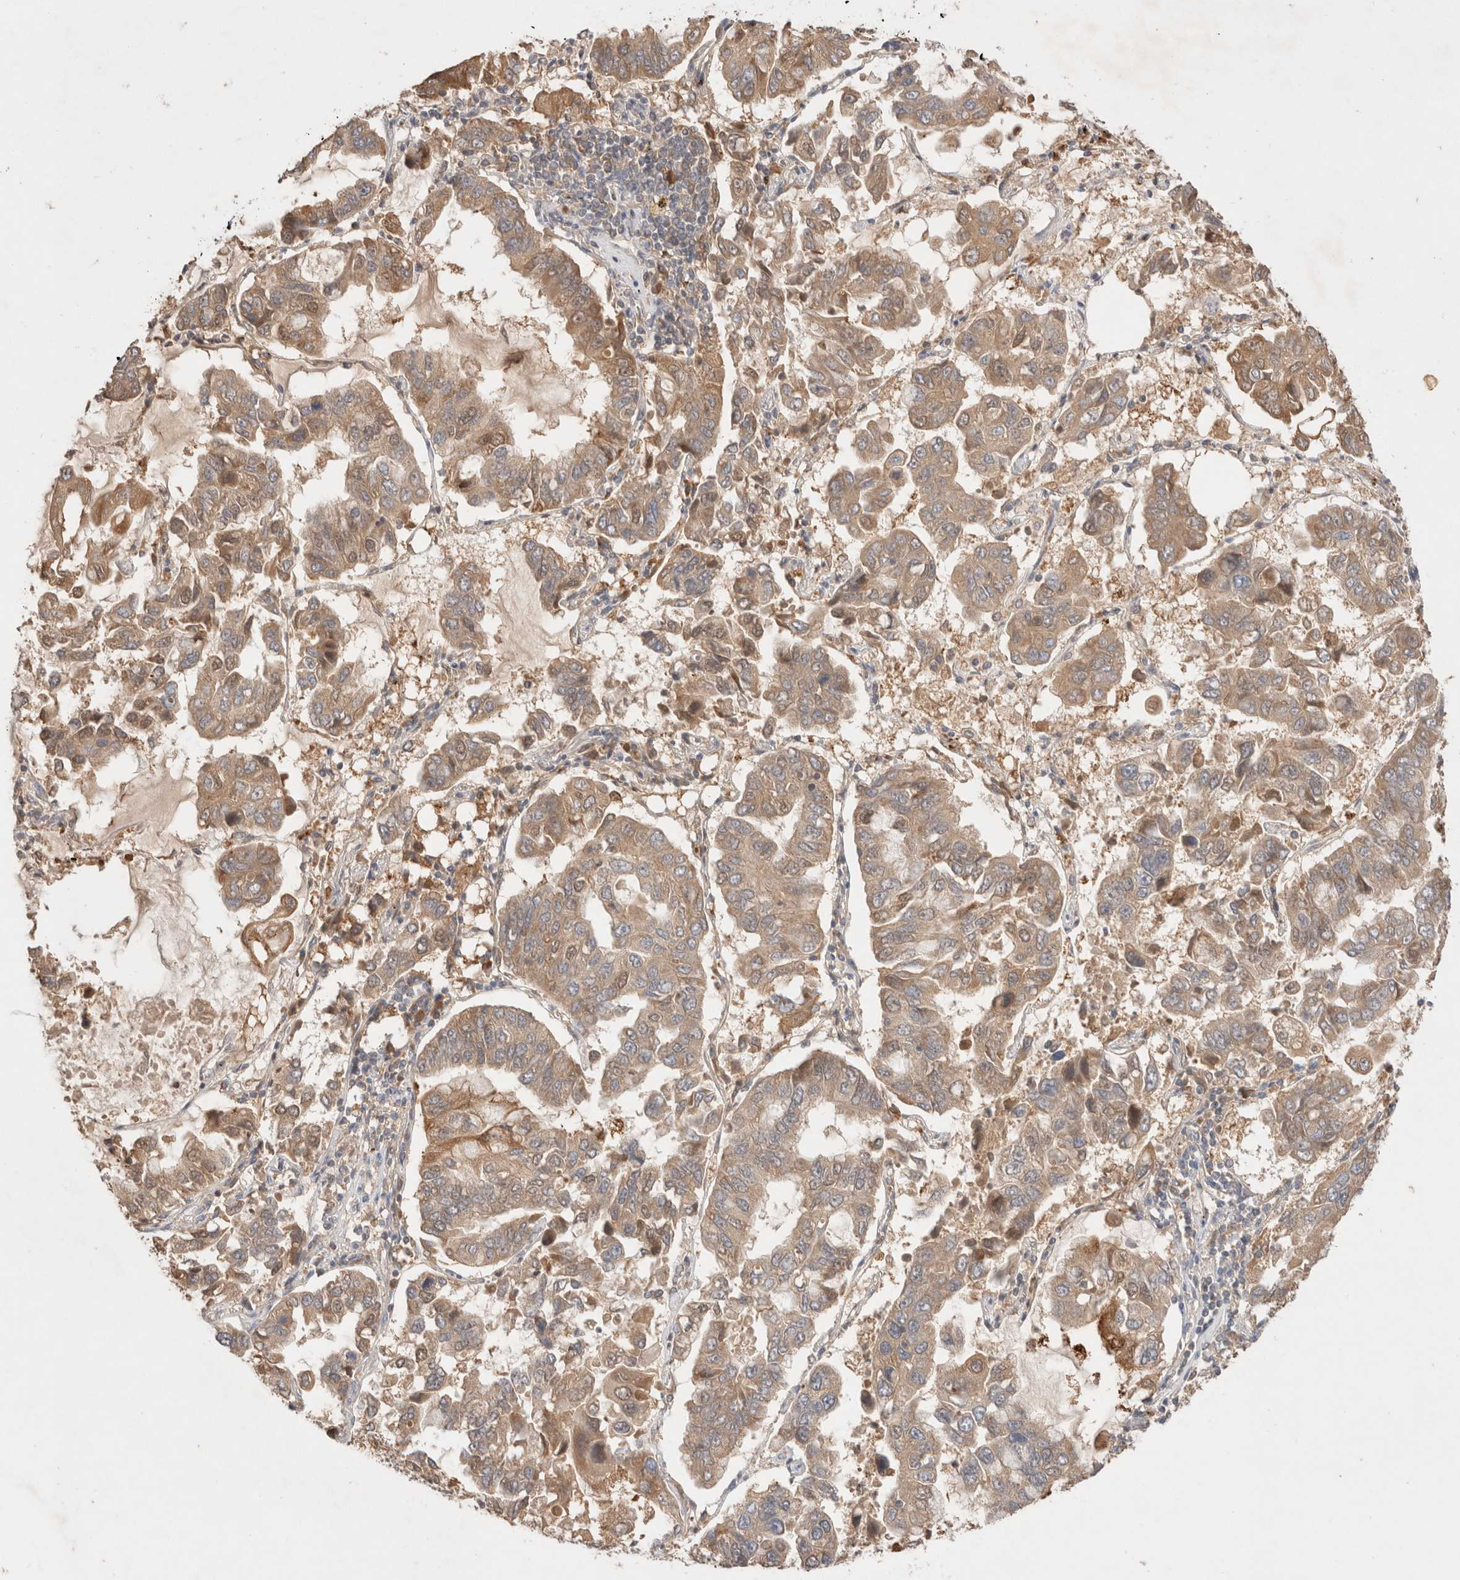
{"staining": {"intensity": "weak", "quantity": ">75%", "location": "cytoplasmic/membranous"}, "tissue": "lung cancer", "cell_type": "Tumor cells", "image_type": "cancer", "snomed": [{"axis": "morphology", "description": "Adenocarcinoma, NOS"}, {"axis": "topography", "description": "Lung"}], "caption": "Protein staining displays weak cytoplasmic/membranous positivity in about >75% of tumor cells in lung cancer (adenocarcinoma).", "gene": "CARNMT1", "patient": {"sex": "male", "age": 64}}